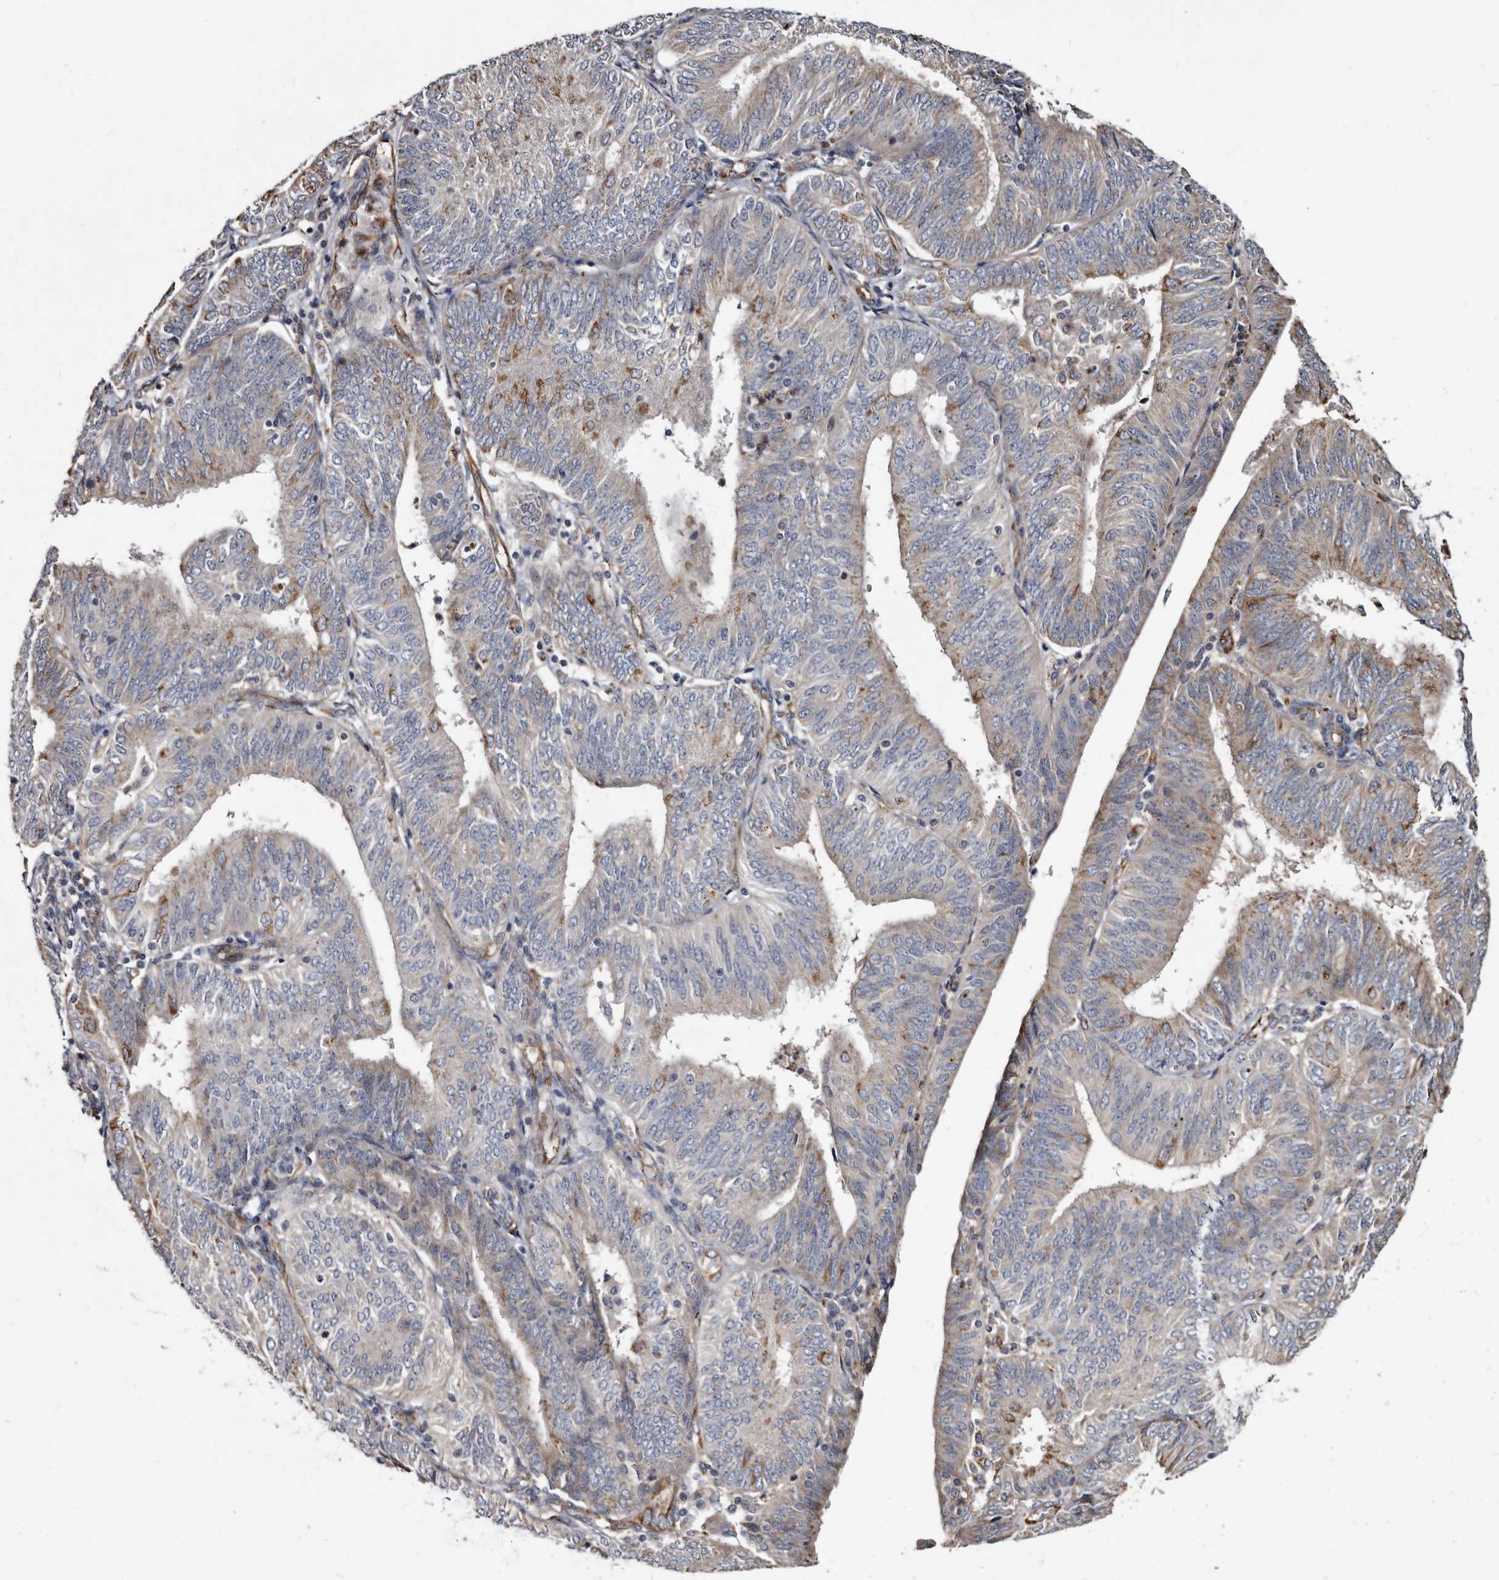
{"staining": {"intensity": "moderate", "quantity": "<25%", "location": "cytoplasmic/membranous"}, "tissue": "endometrial cancer", "cell_type": "Tumor cells", "image_type": "cancer", "snomed": [{"axis": "morphology", "description": "Adenocarcinoma, NOS"}, {"axis": "topography", "description": "Endometrium"}], "caption": "Human adenocarcinoma (endometrial) stained with a brown dye shows moderate cytoplasmic/membranous positive staining in approximately <25% of tumor cells.", "gene": "CTSA", "patient": {"sex": "female", "age": 58}}